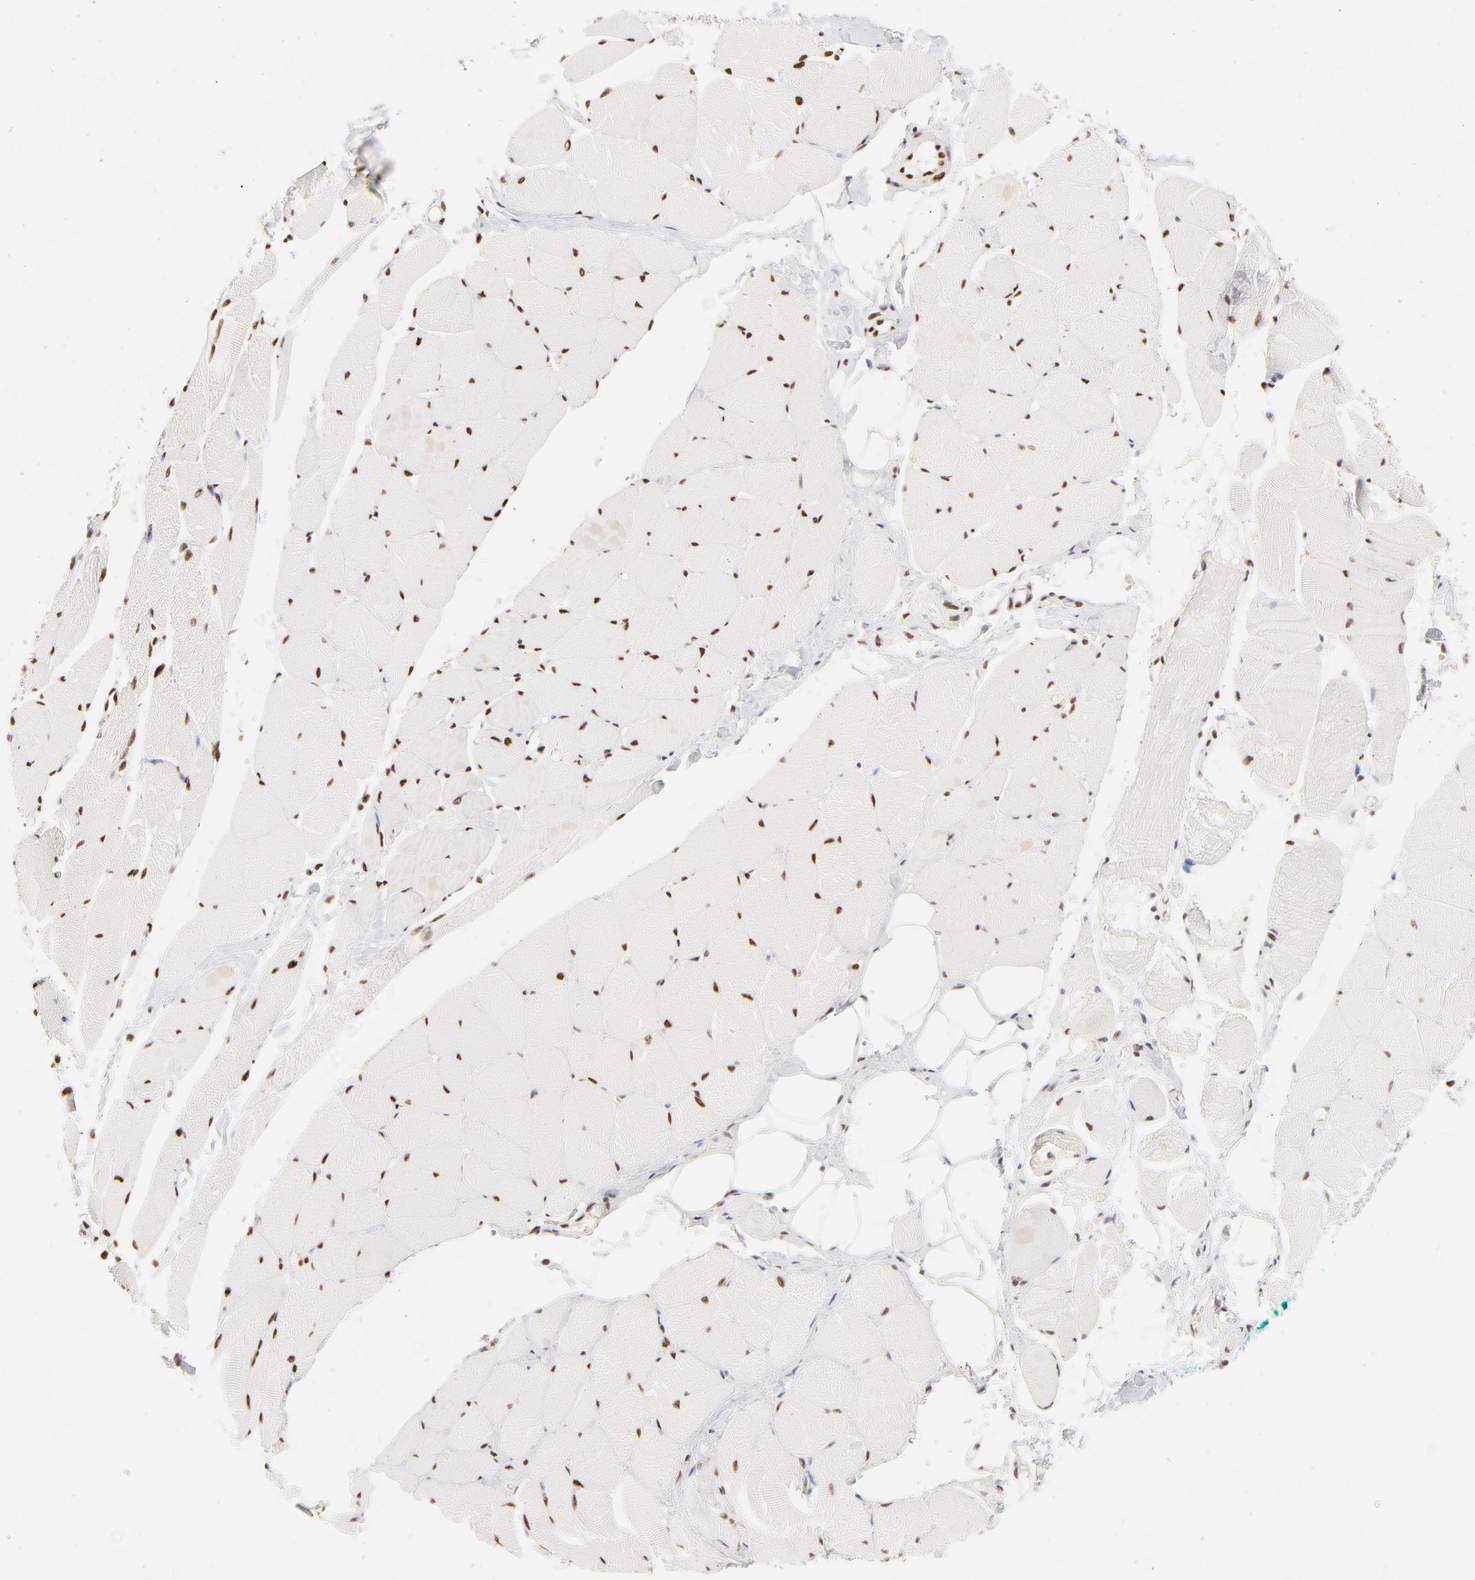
{"staining": {"intensity": "strong", "quantity": ">75%", "location": "nuclear"}, "tissue": "skeletal muscle", "cell_type": "Myocytes", "image_type": "normal", "snomed": [{"axis": "morphology", "description": "Normal tissue, NOS"}, {"axis": "topography", "description": "Skeletal muscle"}, {"axis": "topography", "description": "Peripheral nerve tissue"}], "caption": "Skeletal muscle stained for a protein (brown) demonstrates strong nuclear positive expression in about >75% of myocytes.", "gene": "TARDBP", "patient": {"sex": "female", "age": 84}}